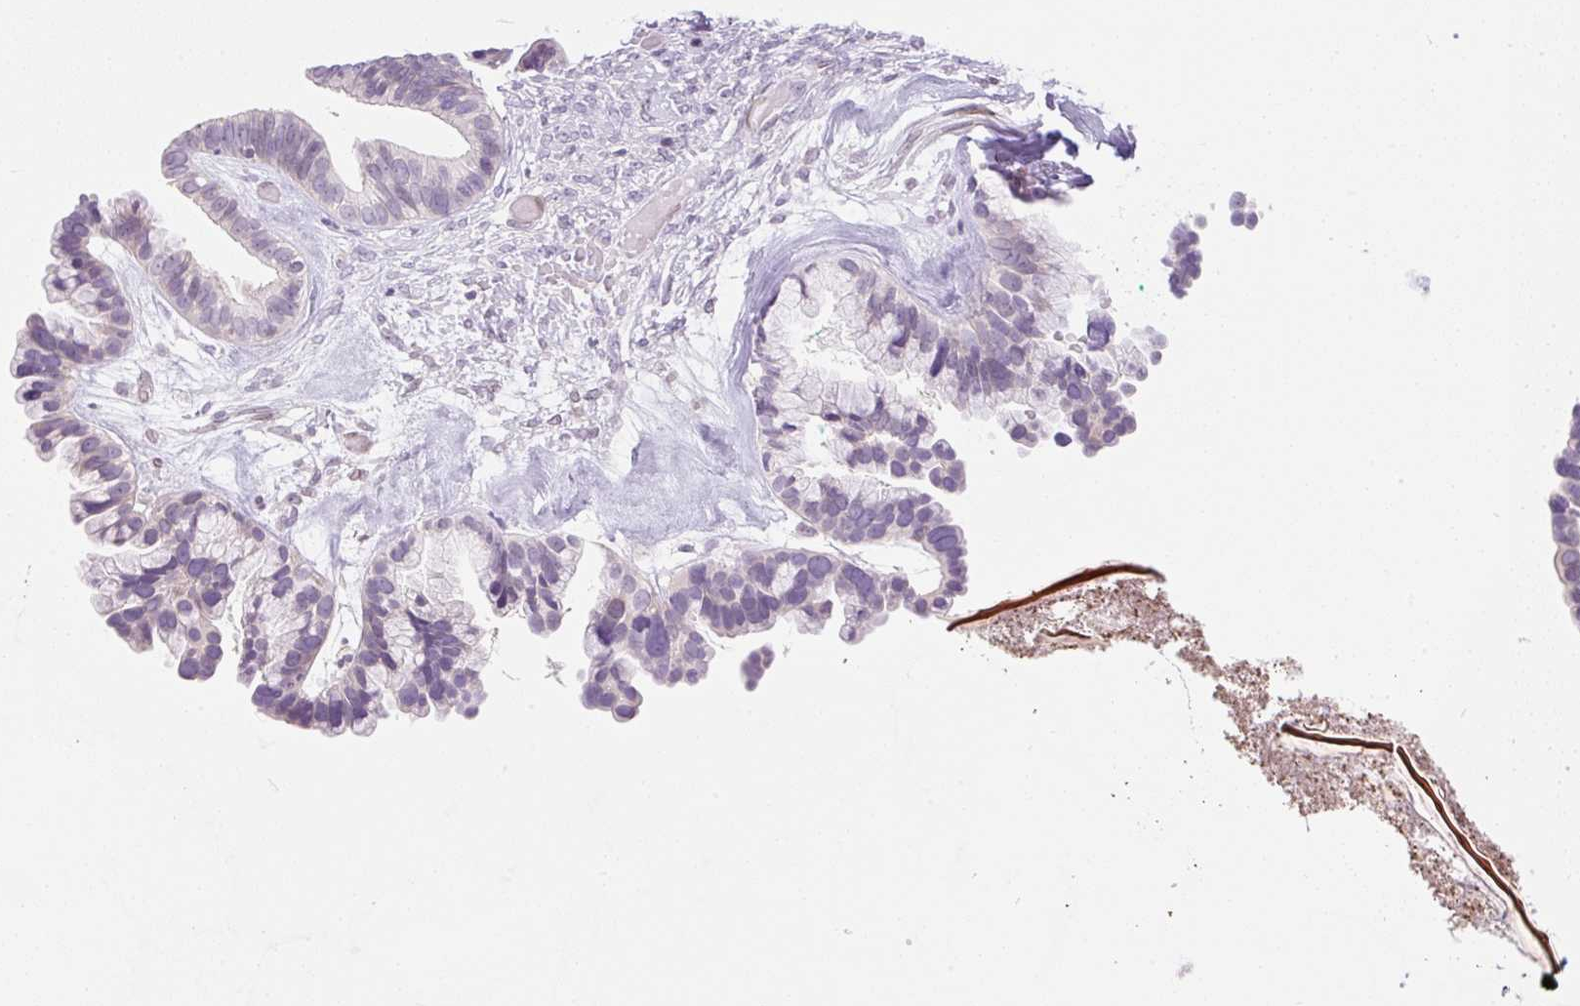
{"staining": {"intensity": "negative", "quantity": "none", "location": "none"}, "tissue": "ovarian cancer", "cell_type": "Tumor cells", "image_type": "cancer", "snomed": [{"axis": "morphology", "description": "Cystadenocarcinoma, serous, NOS"}, {"axis": "topography", "description": "Ovary"}], "caption": "DAB immunohistochemical staining of human ovarian serous cystadenocarcinoma reveals no significant positivity in tumor cells.", "gene": "SYNE3", "patient": {"sex": "female", "age": 56}}